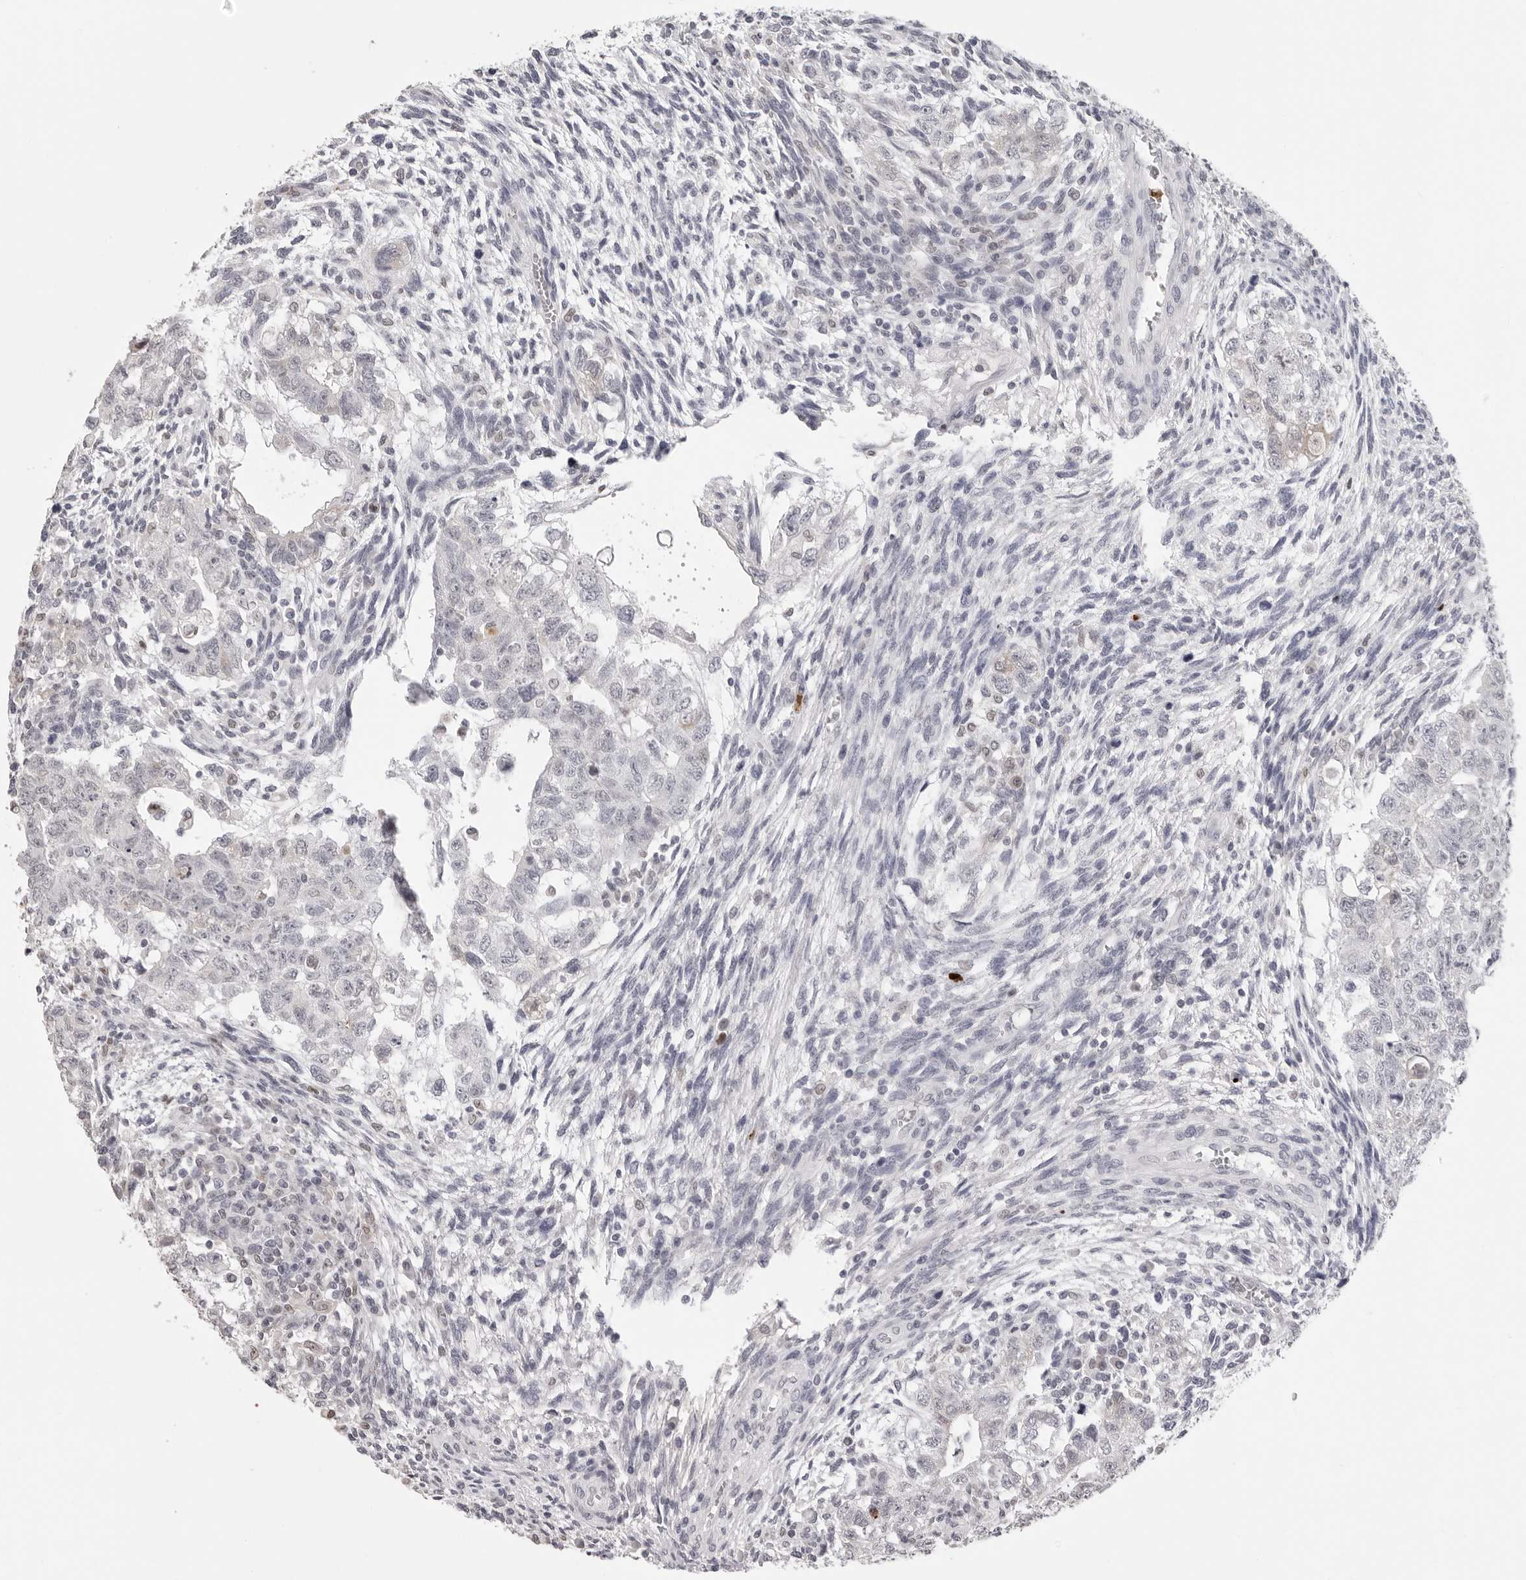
{"staining": {"intensity": "negative", "quantity": "none", "location": "none"}, "tissue": "testis cancer", "cell_type": "Tumor cells", "image_type": "cancer", "snomed": [{"axis": "morphology", "description": "Carcinoma, Embryonal, NOS"}, {"axis": "topography", "description": "Testis"}], "caption": "A high-resolution image shows immunohistochemistry (IHC) staining of testis cancer (embryonal carcinoma), which exhibits no significant positivity in tumor cells.", "gene": "IL31", "patient": {"sex": "male", "age": 37}}